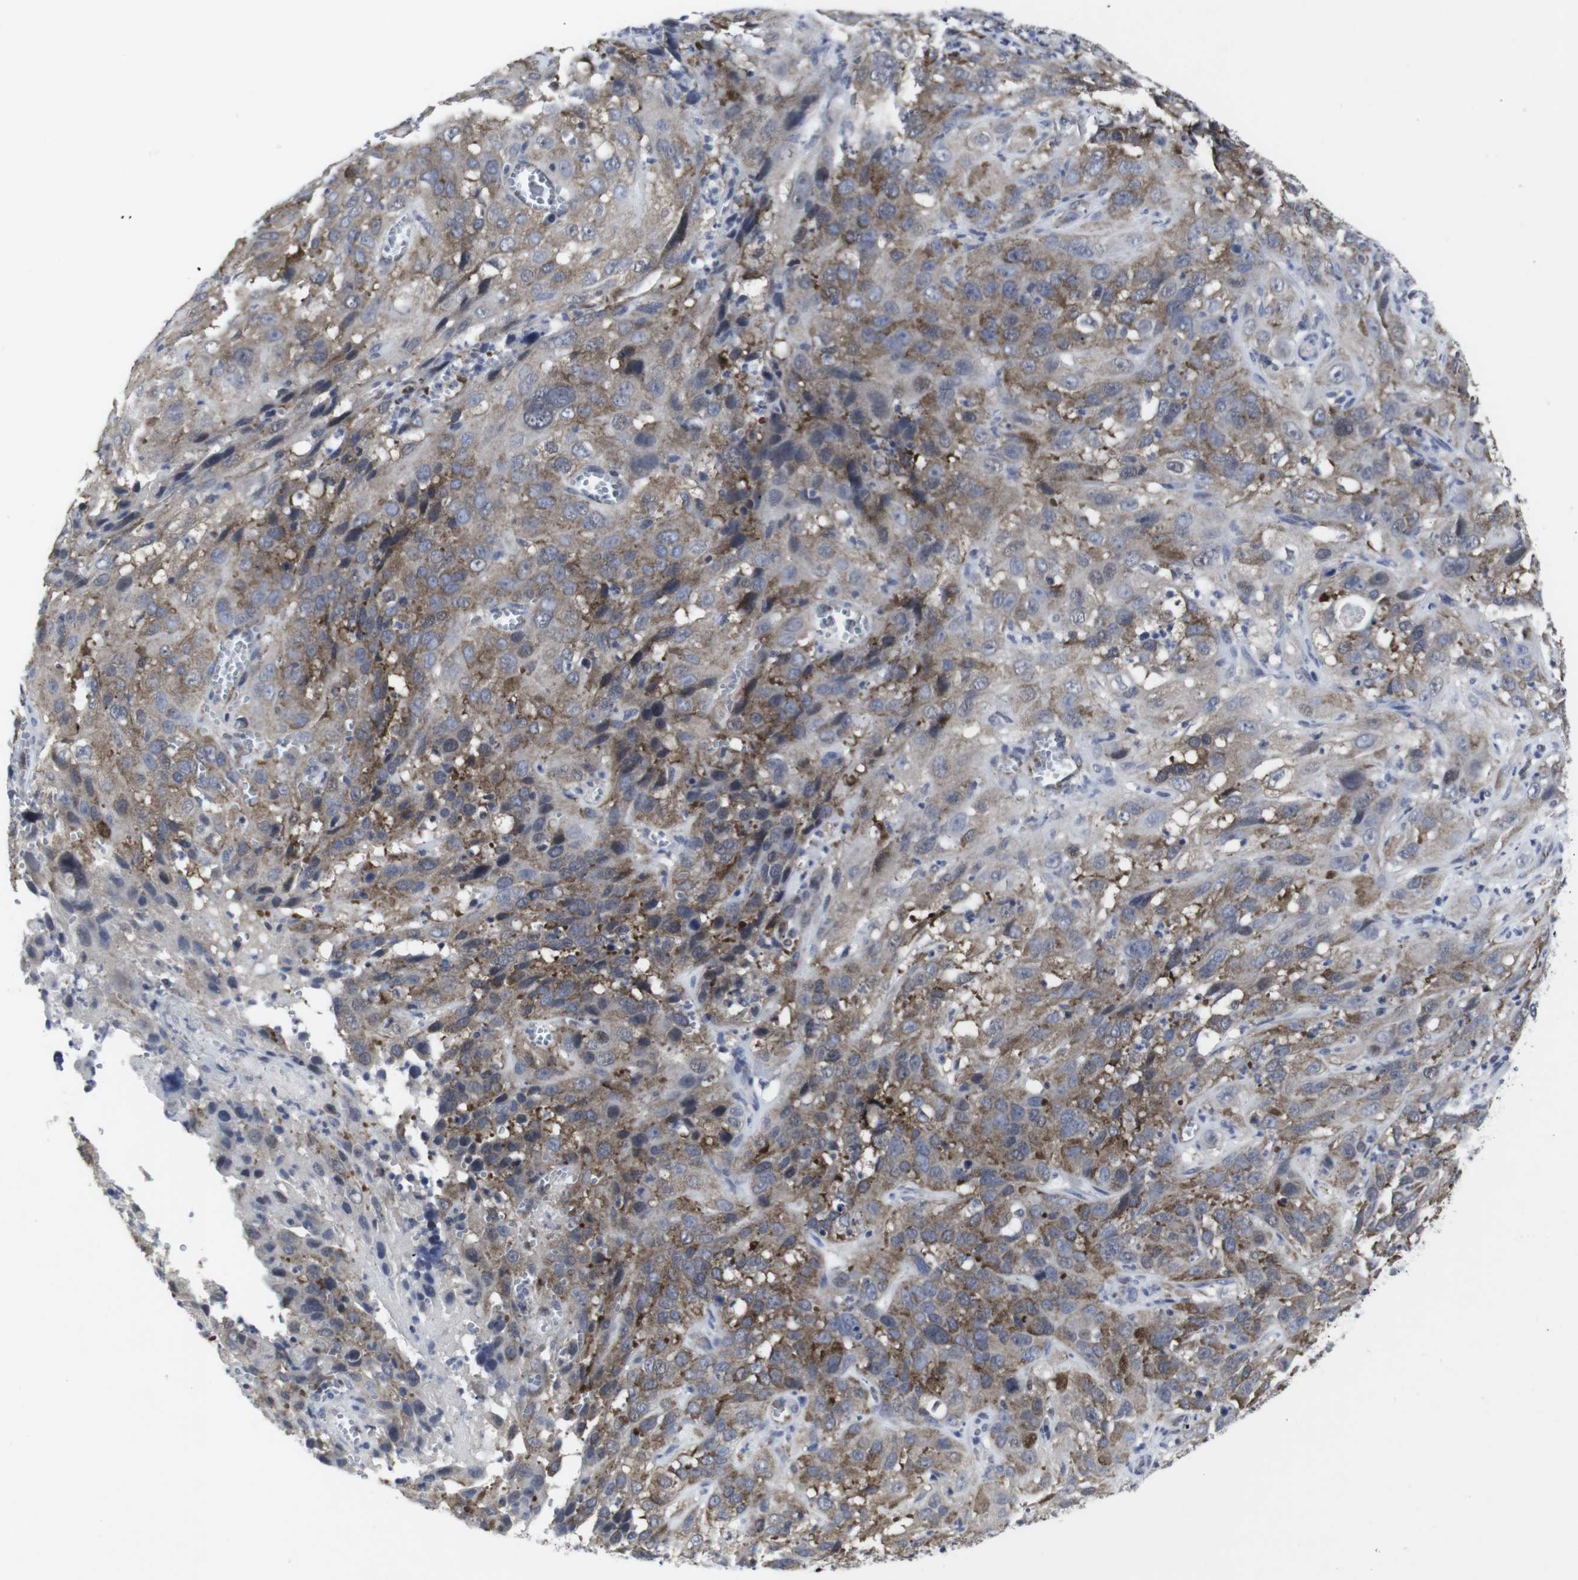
{"staining": {"intensity": "moderate", "quantity": ">75%", "location": "cytoplasmic/membranous"}, "tissue": "cervical cancer", "cell_type": "Tumor cells", "image_type": "cancer", "snomed": [{"axis": "morphology", "description": "Squamous cell carcinoma, NOS"}, {"axis": "topography", "description": "Cervix"}], "caption": "IHC photomicrograph of human squamous cell carcinoma (cervical) stained for a protein (brown), which reveals medium levels of moderate cytoplasmic/membranous expression in approximately >75% of tumor cells.", "gene": "GEMIN2", "patient": {"sex": "female", "age": 32}}